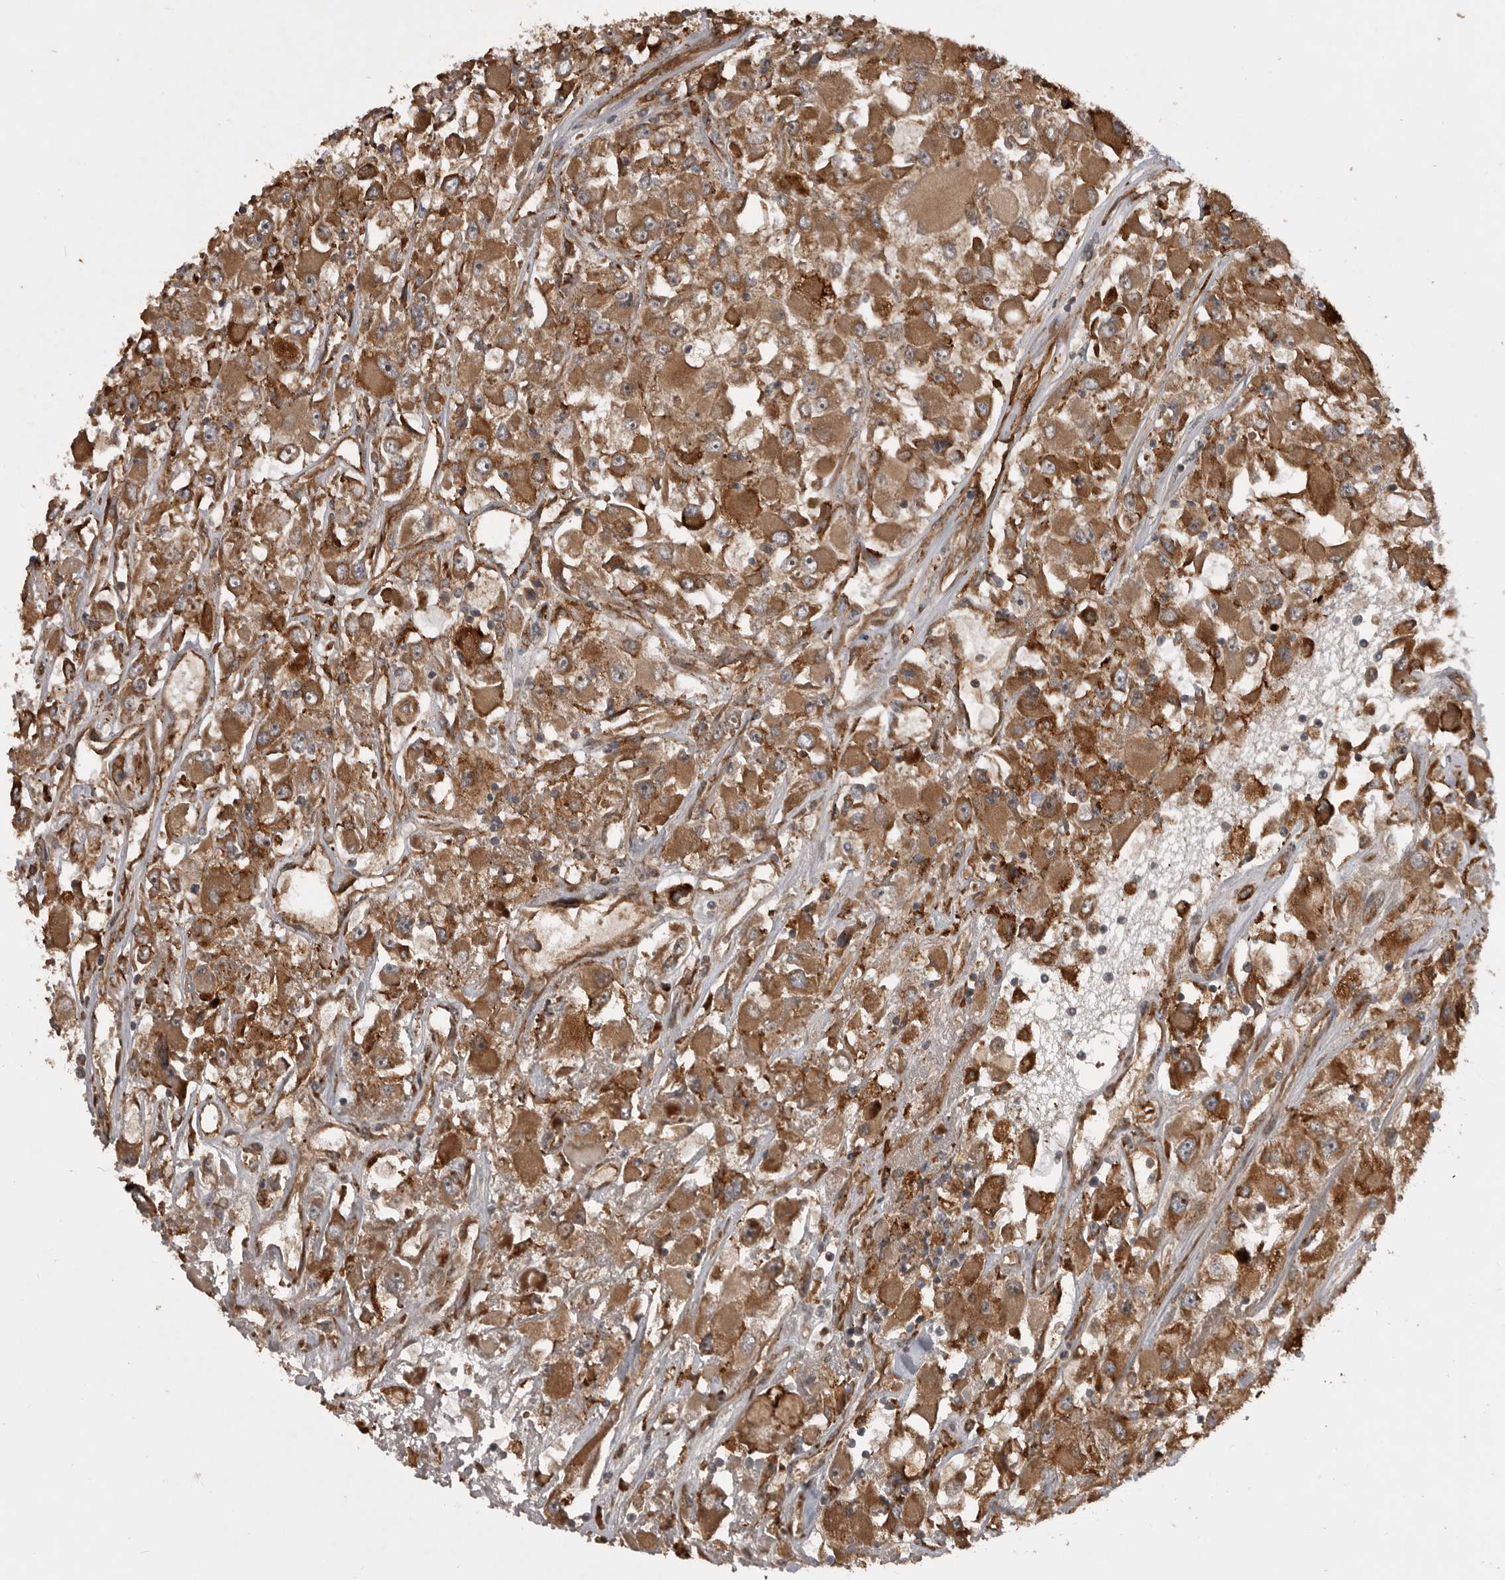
{"staining": {"intensity": "moderate", "quantity": ">75%", "location": "cytoplasmic/membranous"}, "tissue": "renal cancer", "cell_type": "Tumor cells", "image_type": "cancer", "snomed": [{"axis": "morphology", "description": "Adenocarcinoma, NOS"}, {"axis": "topography", "description": "Kidney"}], "caption": "A medium amount of moderate cytoplasmic/membranous positivity is appreciated in approximately >75% of tumor cells in renal cancer (adenocarcinoma) tissue.", "gene": "RAB3GAP2", "patient": {"sex": "female", "age": 52}}